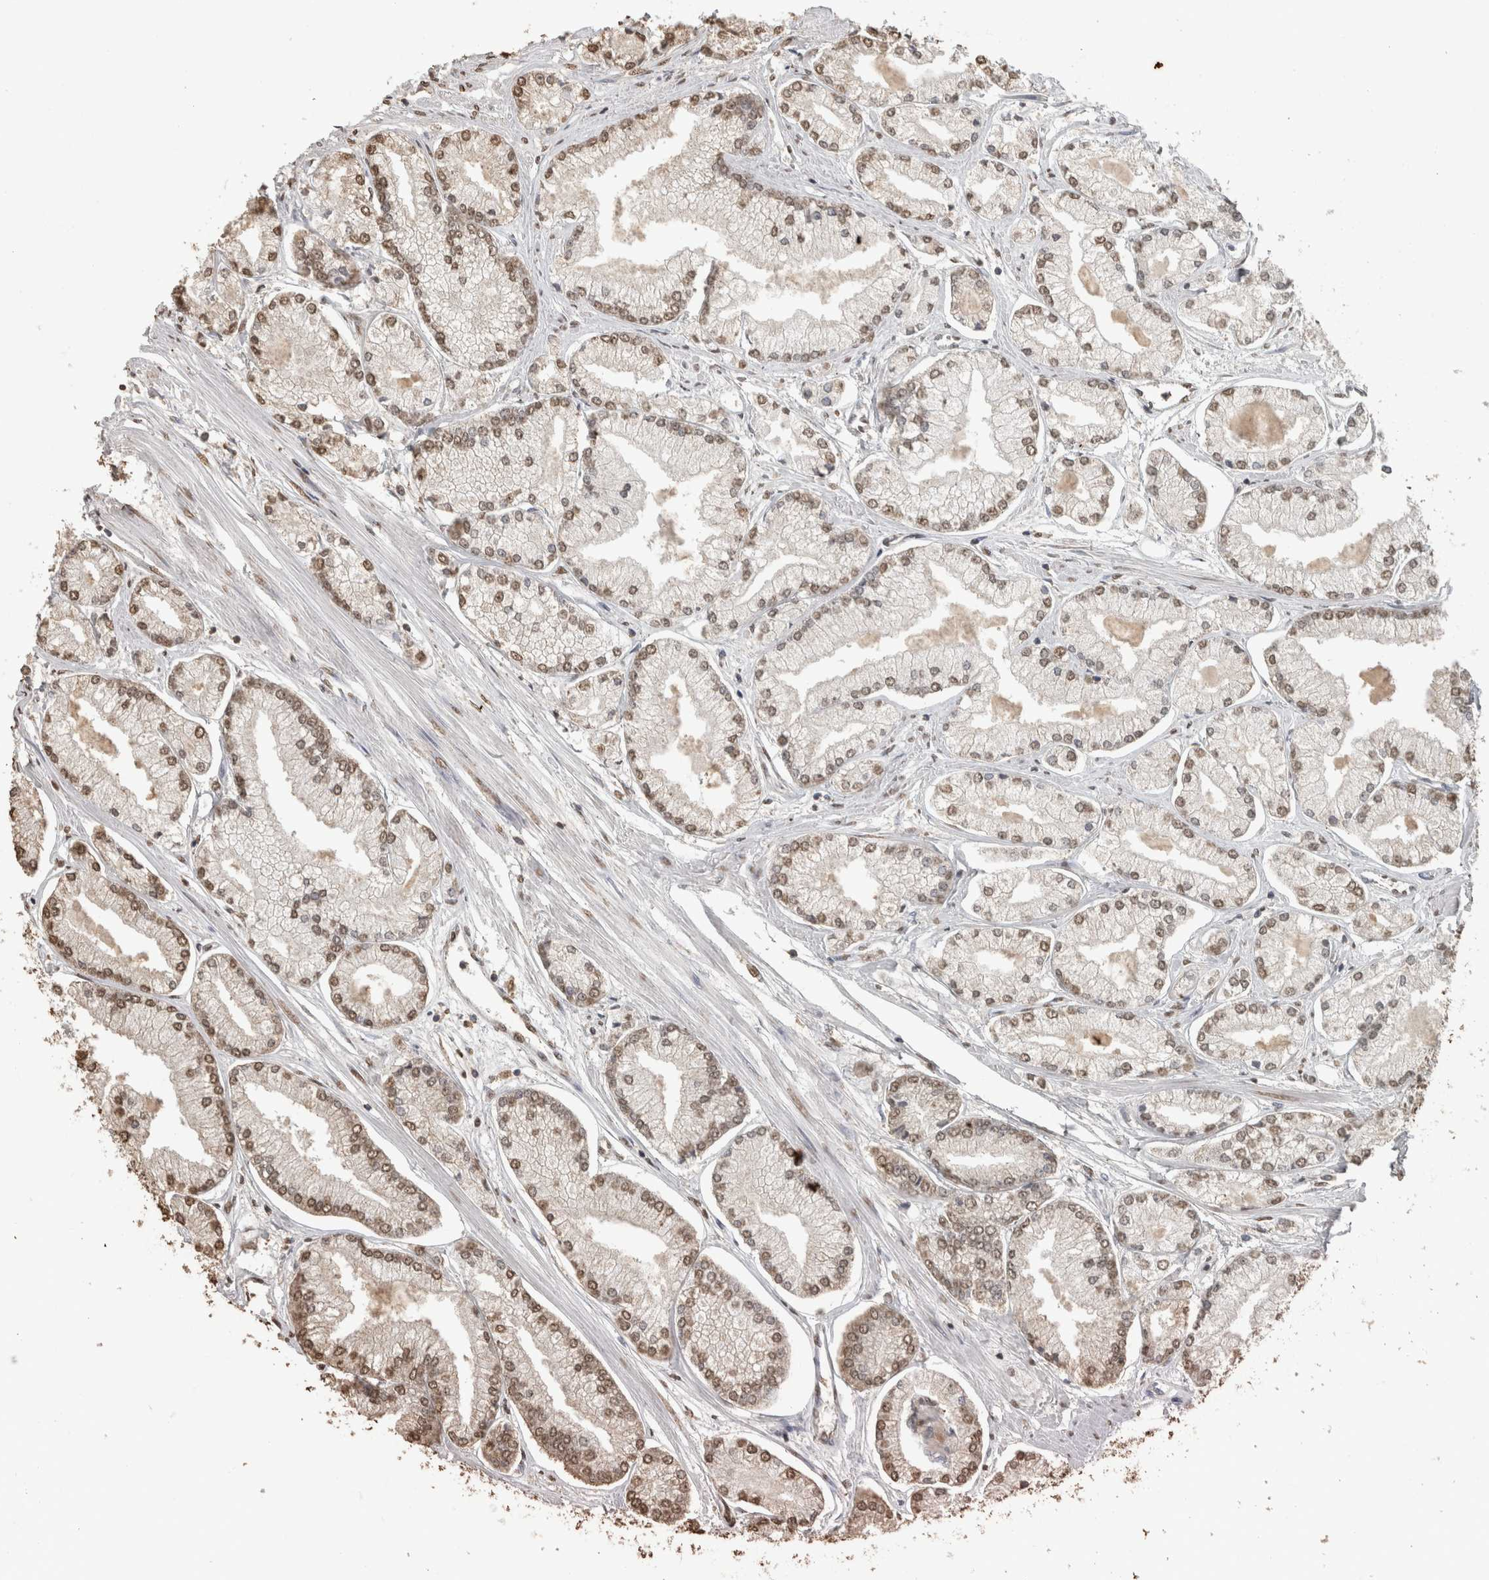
{"staining": {"intensity": "moderate", "quantity": ">75%", "location": "nuclear"}, "tissue": "prostate cancer", "cell_type": "Tumor cells", "image_type": "cancer", "snomed": [{"axis": "morphology", "description": "Adenocarcinoma, Low grade"}, {"axis": "topography", "description": "Prostate"}], "caption": "Protein analysis of prostate cancer (adenocarcinoma (low-grade)) tissue shows moderate nuclear expression in about >75% of tumor cells.", "gene": "HAND2", "patient": {"sex": "male", "age": 52}}